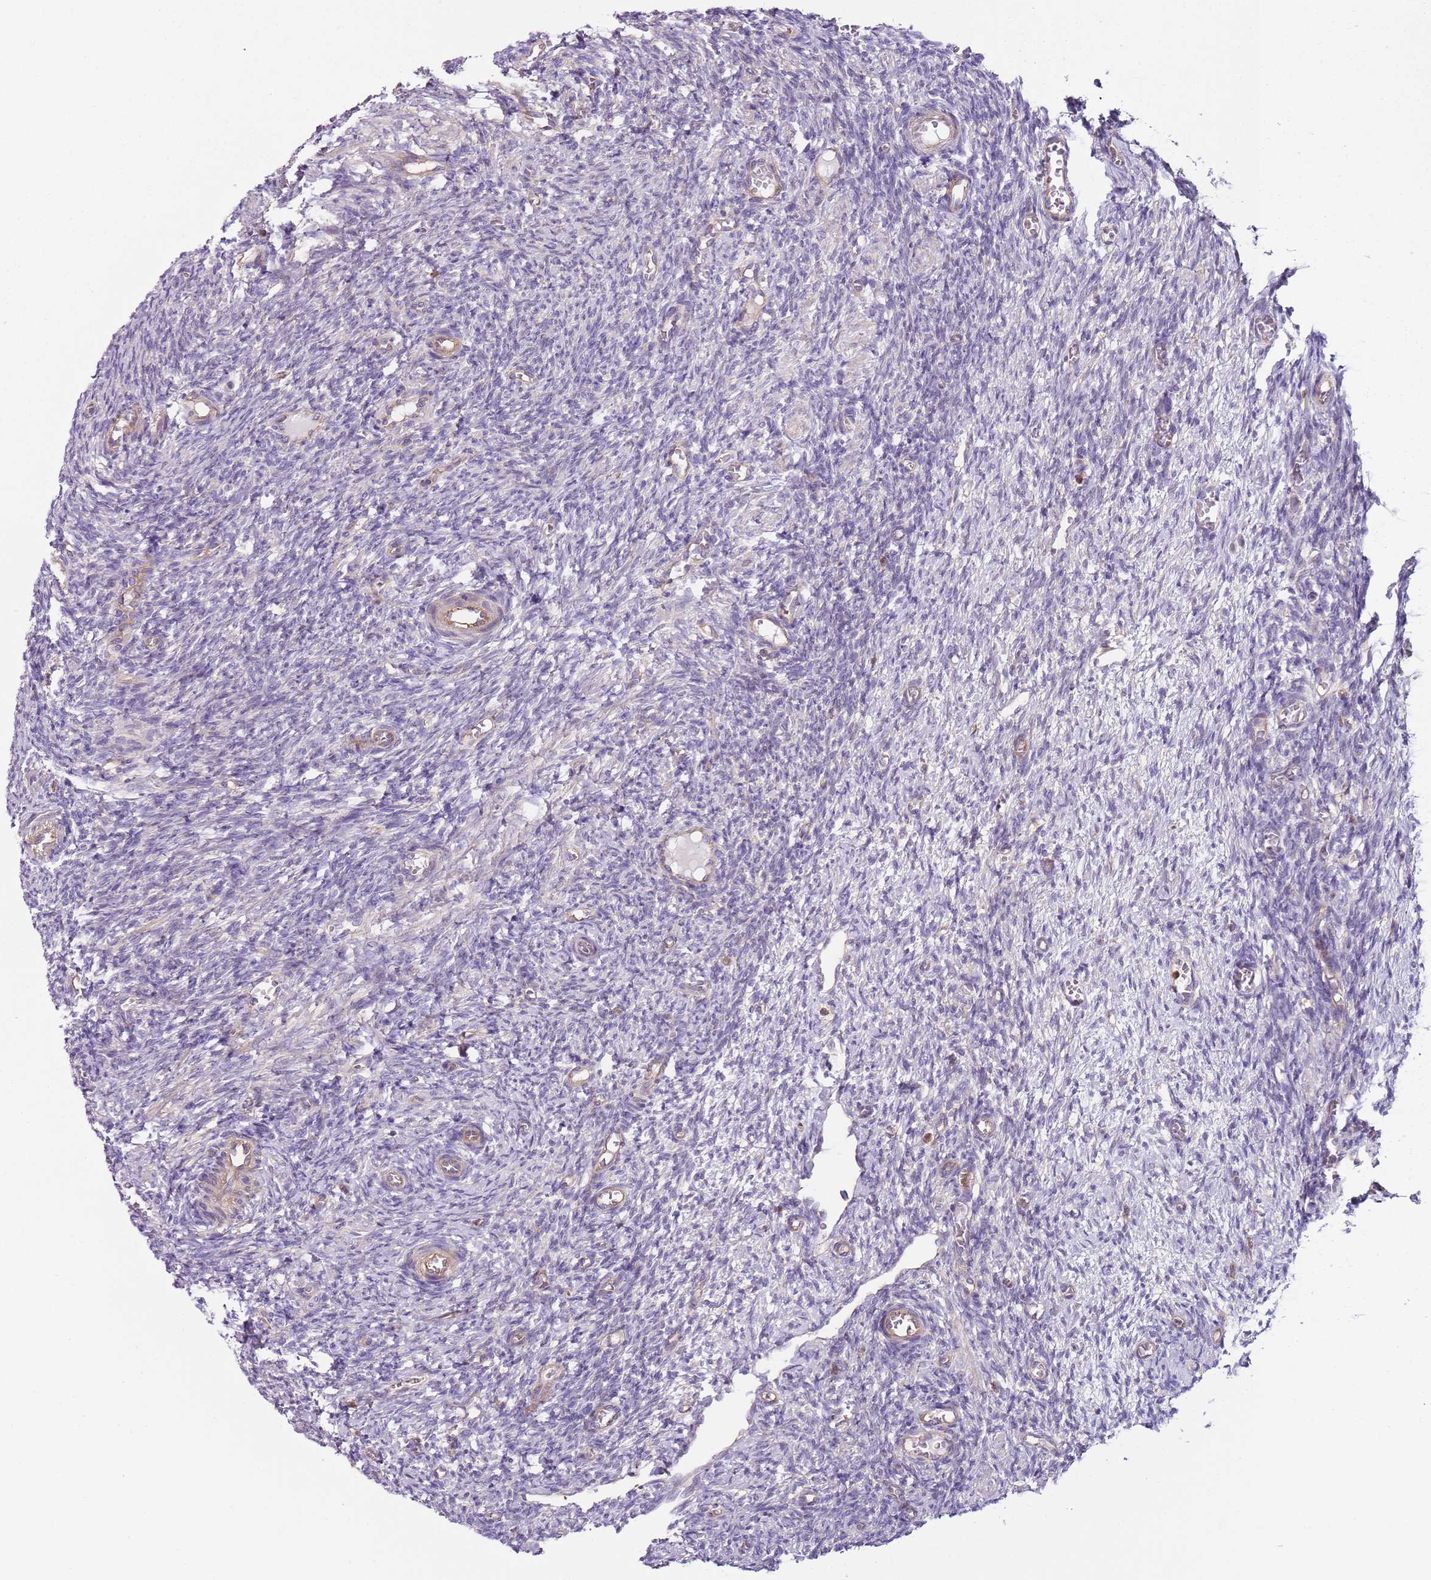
{"staining": {"intensity": "negative", "quantity": "none", "location": "none"}, "tissue": "ovary", "cell_type": "Ovarian stroma cells", "image_type": "normal", "snomed": [{"axis": "morphology", "description": "Normal tissue, NOS"}, {"axis": "topography", "description": "Ovary"}], "caption": "Immunohistochemistry histopathology image of unremarkable ovary: human ovary stained with DAB (3,3'-diaminobenzidine) shows no significant protein positivity in ovarian stroma cells. The staining was performed using DAB (3,3'-diaminobenzidine) to visualize the protein expression in brown, while the nuclei were stained in blue with hematoxylin (Magnification: 20x).", "gene": "GNAI1", "patient": {"sex": "female", "age": 27}}